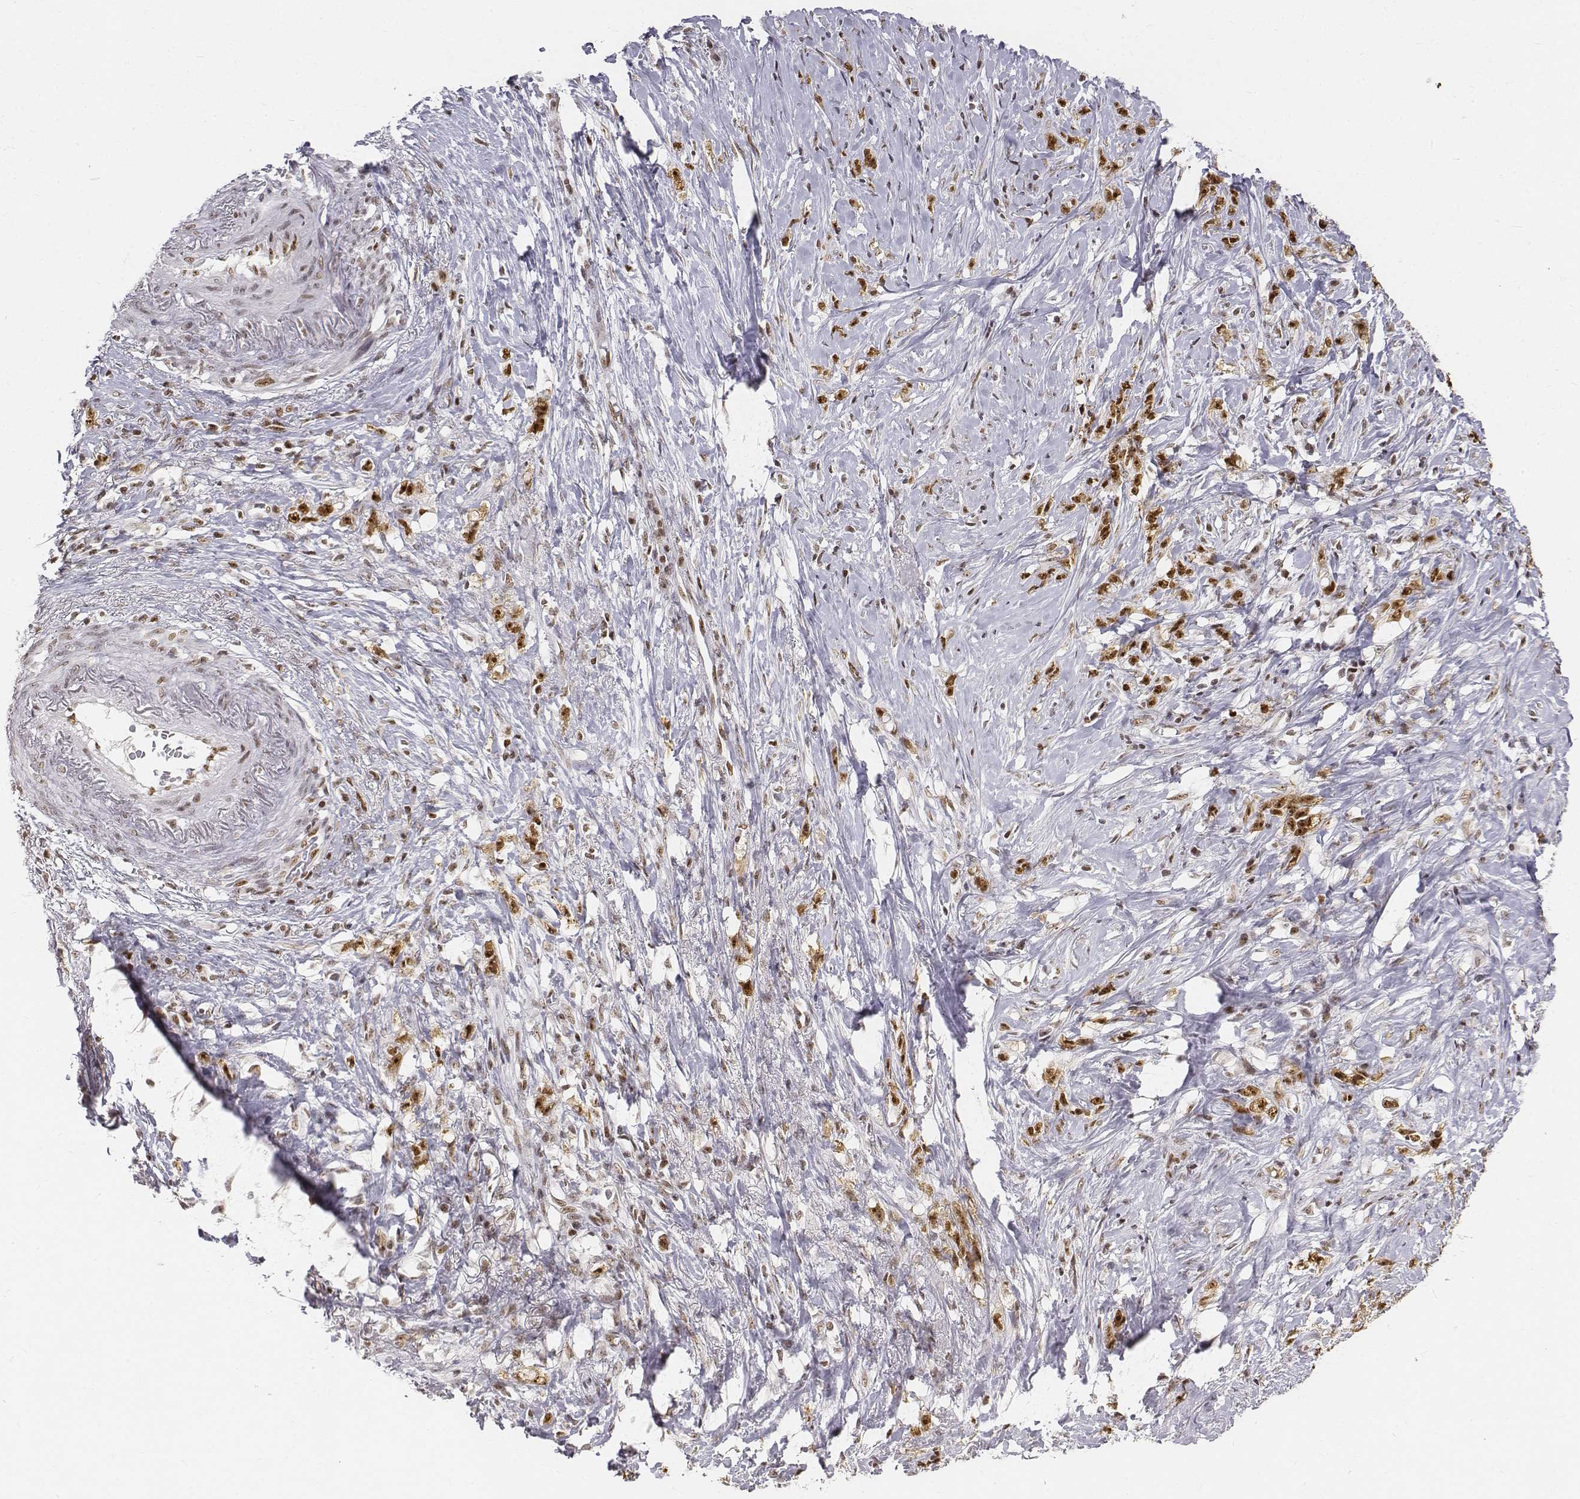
{"staining": {"intensity": "strong", "quantity": ">75%", "location": "nuclear"}, "tissue": "stomach cancer", "cell_type": "Tumor cells", "image_type": "cancer", "snomed": [{"axis": "morphology", "description": "Adenocarcinoma, NOS"}, {"axis": "topography", "description": "Stomach, lower"}], "caption": "An image showing strong nuclear expression in approximately >75% of tumor cells in stomach cancer, as visualized by brown immunohistochemical staining.", "gene": "PHF6", "patient": {"sex": "male", "age": 88}}